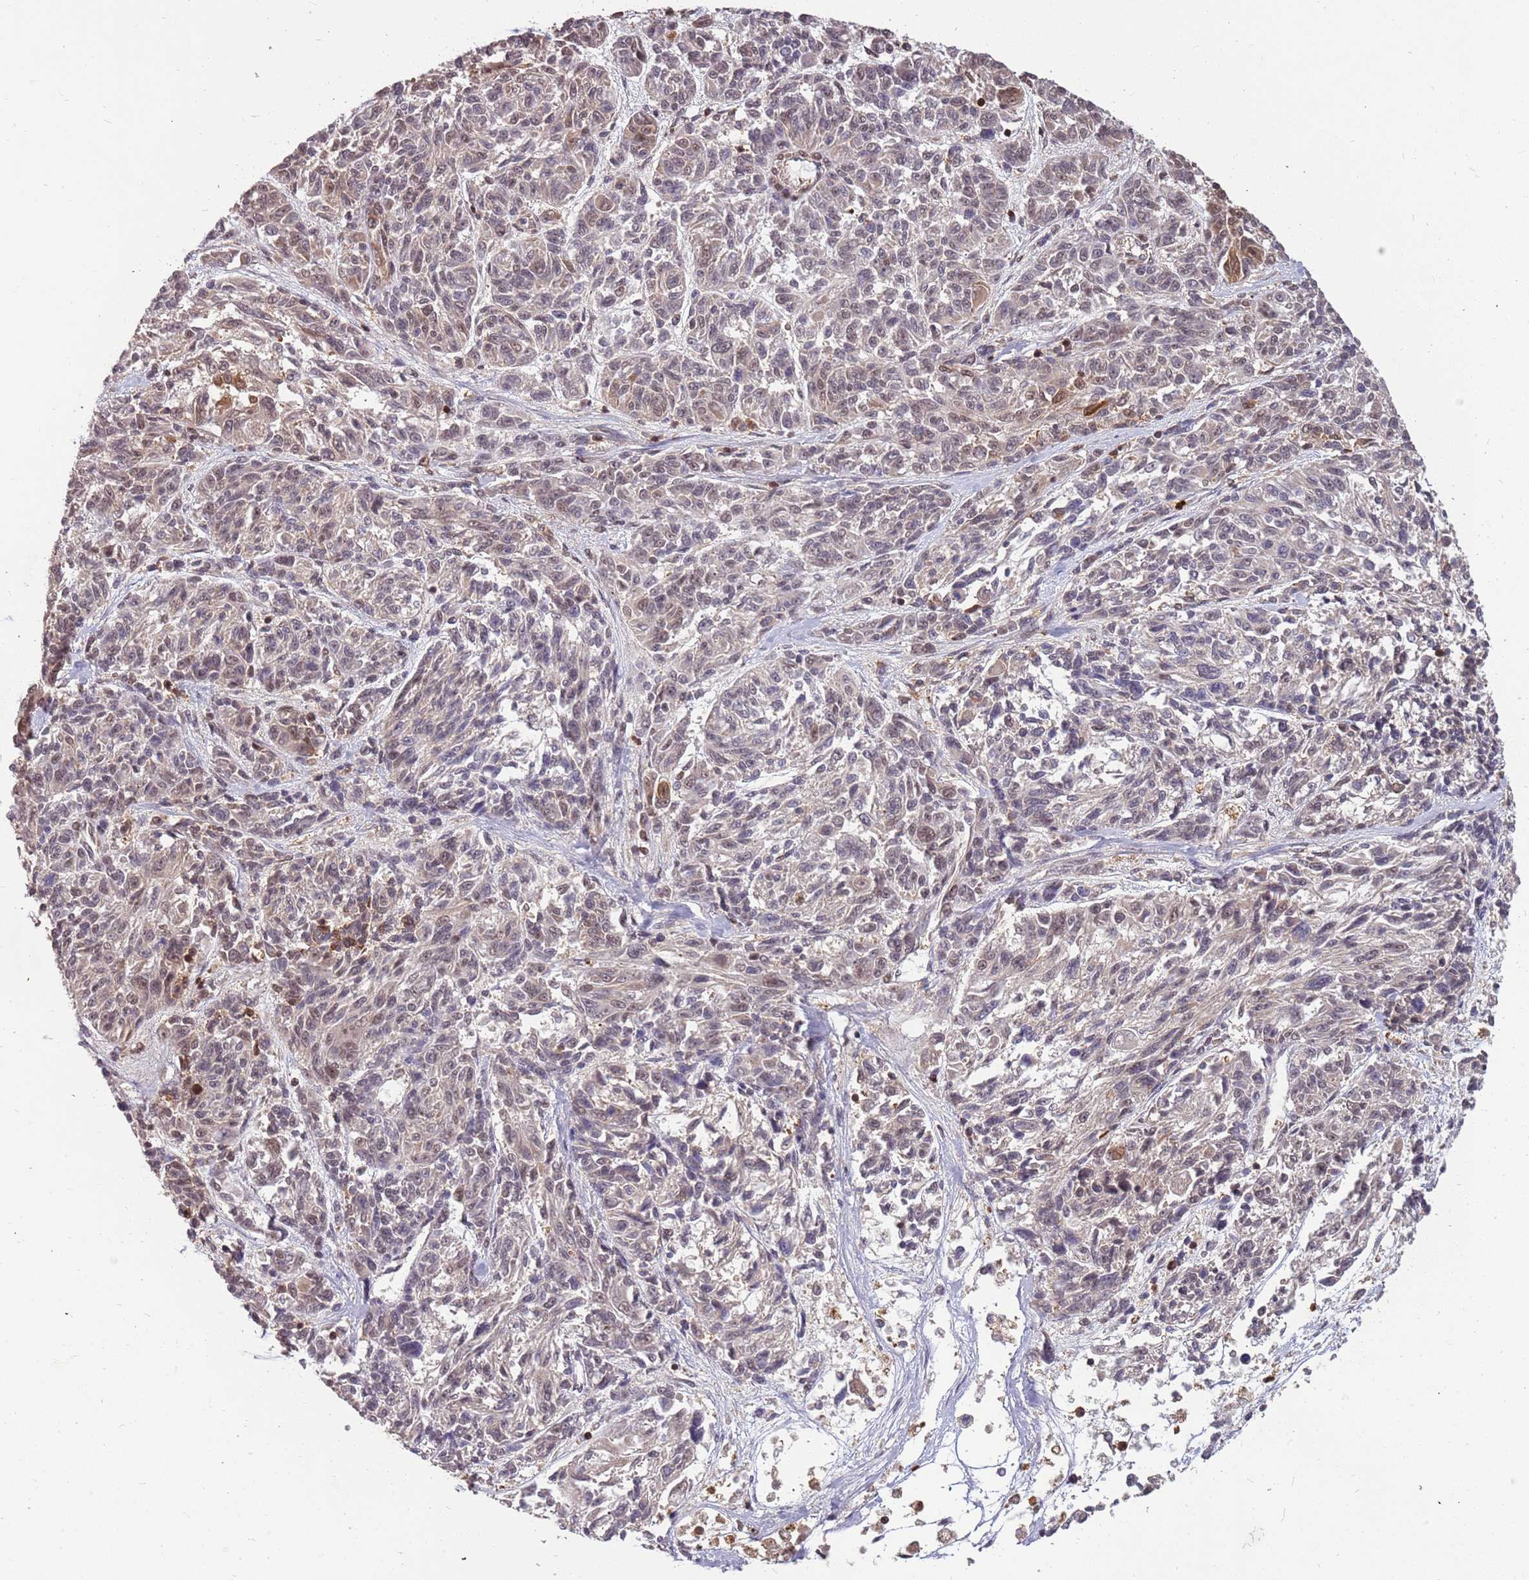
{"staining": {"intensity": "weak", "quantity": "<25%", "location": "nuclear"}, "tissue": "melanoma", "cell_type": "Tumor cells", "image_type": "cancer", "snomed": [{"axis": "morphology", "description": "Malignant melanoma, NOS"}, {"axis": "topography", "description": "Skin"}], "caption": "IHC photomicrograph of neoplastic tissue: malignant melanoma stained with DAB (3,3'-diaminobenzidine) displays no significant protein expression in tumor cells.", "gene": "GBP2", "patient": {"sex": "male", "age": 53}}